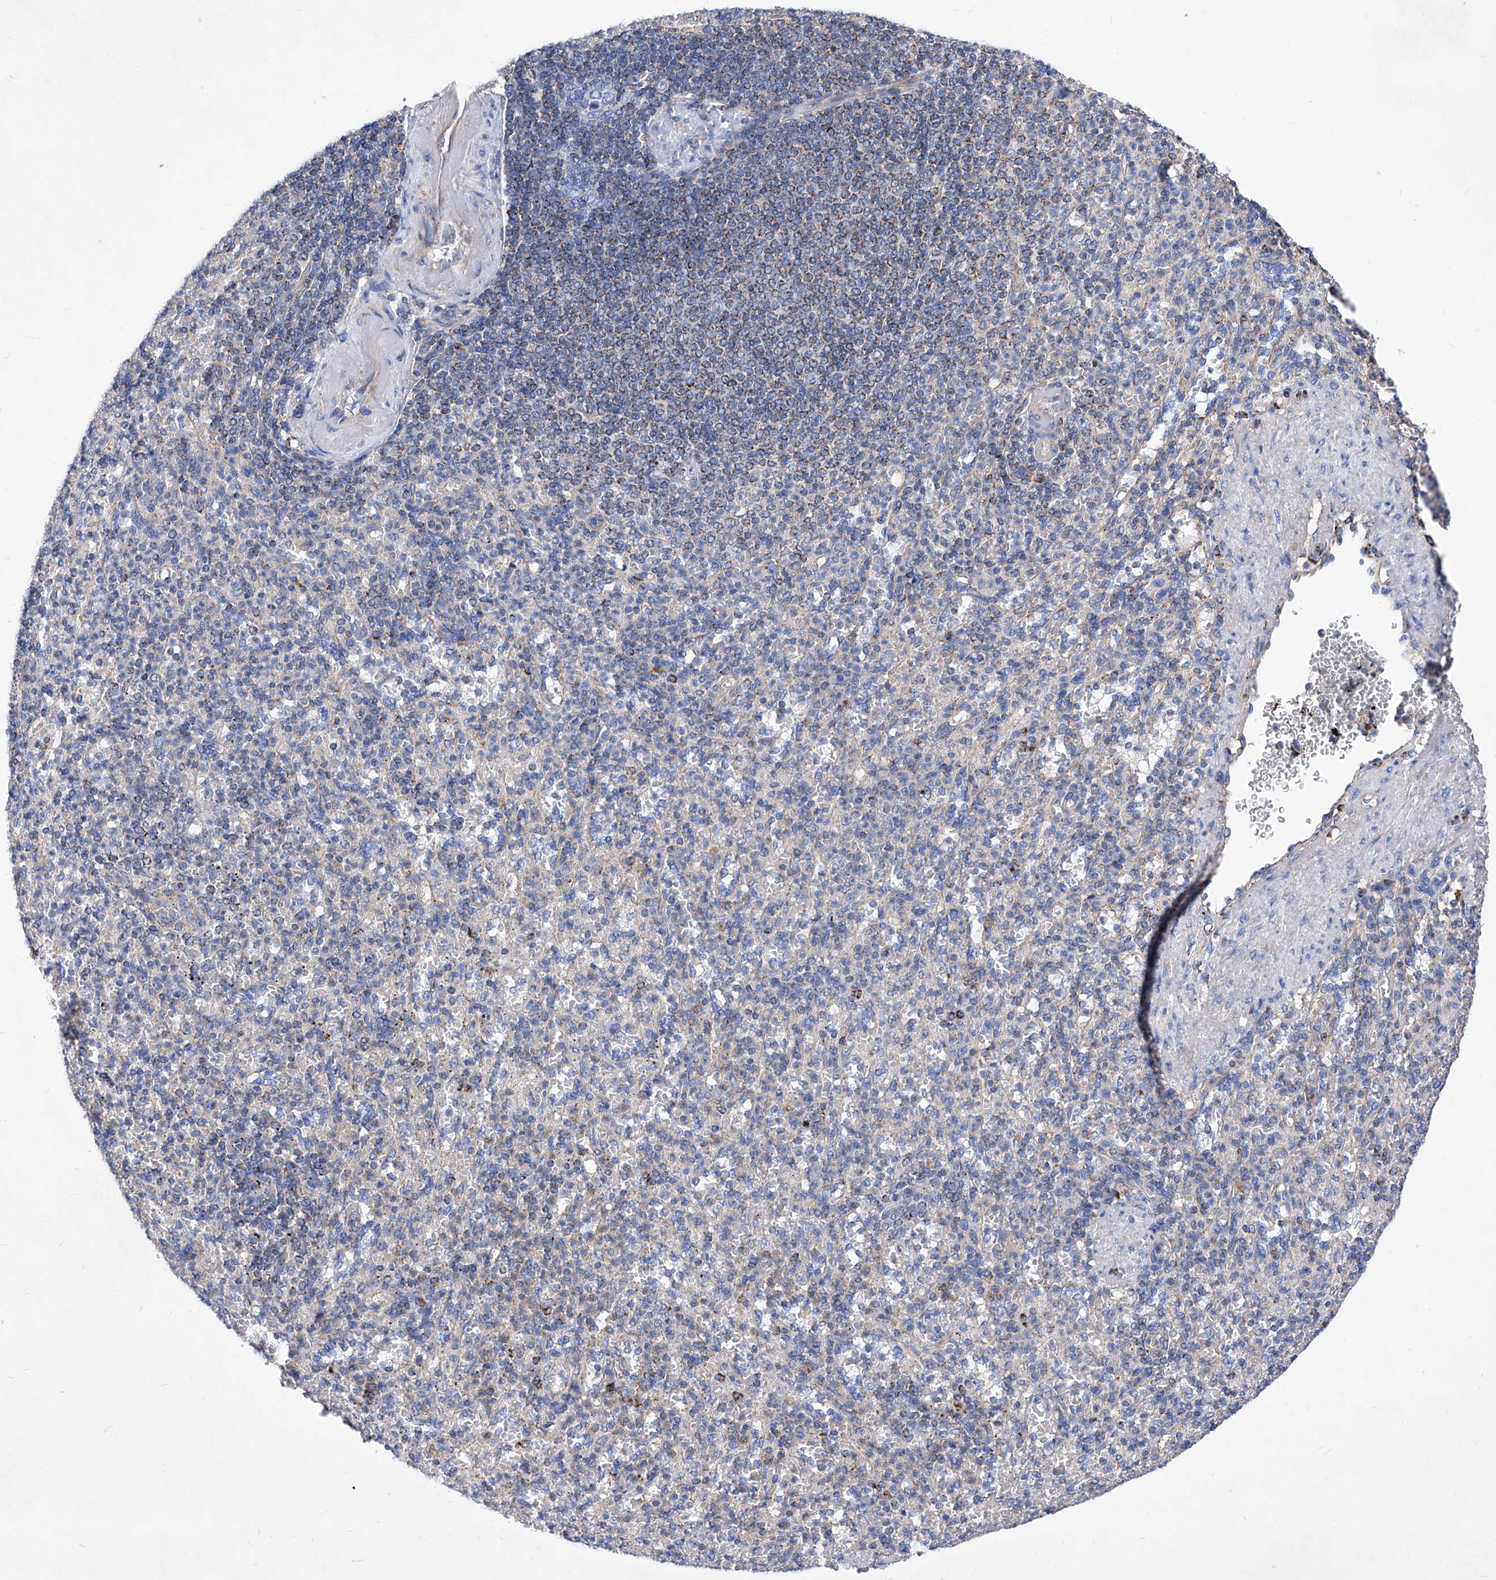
{"staining": {"intensity": "moderate", "quantity": "<25%", "location": "cytoplasmic/membranous"}, "tissue": "spleen", "cell_type": "Cells in red pulp", "image_type": "normal", "snomed": [{"axis": "morphology", "description": "Normal tissue, NOS"}, {"axis": "topography", "description": "Spleen"}], "caption": "Immunohistochemical staining of normal spleen shows low levels of moderate cytoplasmic/membranous staining in approximately <25% of cells in red pulp.", "gene": "HRNR", "patient": {"sex": "female", "age": 74}}